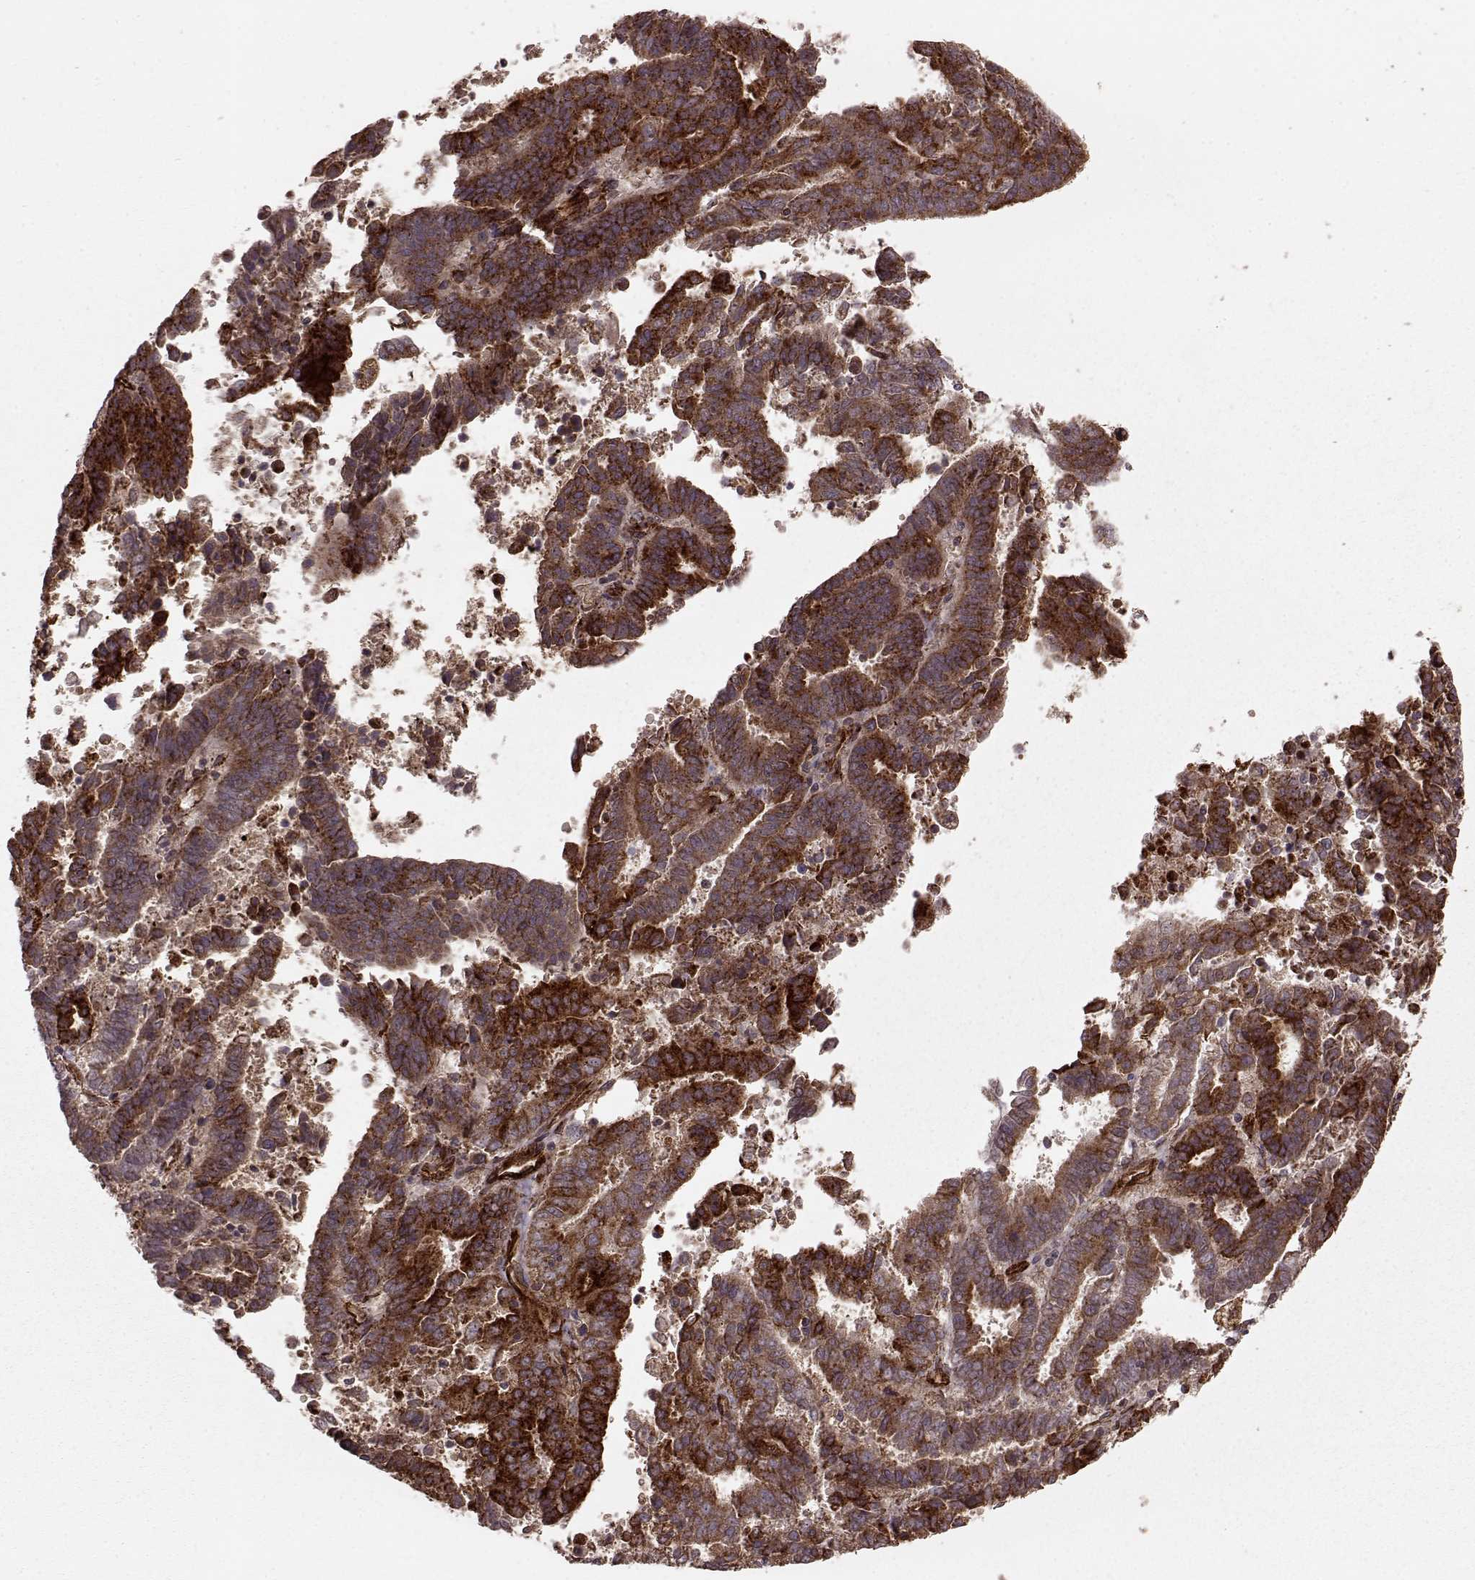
{"staining": {"intensity": "strong", "quantity": ">75%", "location": "cytoplasmic/membranous"}, "tissue": "endometrial cancer", "cell_type": "Tumor cells", "image_type": "cancer", "snomed": [{"axis": "morphology", "description": "Adenocarcinoma, NOS"}, {"axis": "topography", "description": "Uterus"}], "caption": "Immunohistochemistry image of human endometrial adenocarcinoma stained for a protein (brown), which shows high levels of strong cytoplasmic/membranous staining in about >75% of tumor cells.", "gene": "FXN", "patient": {"sex": "female", "age": 83}}